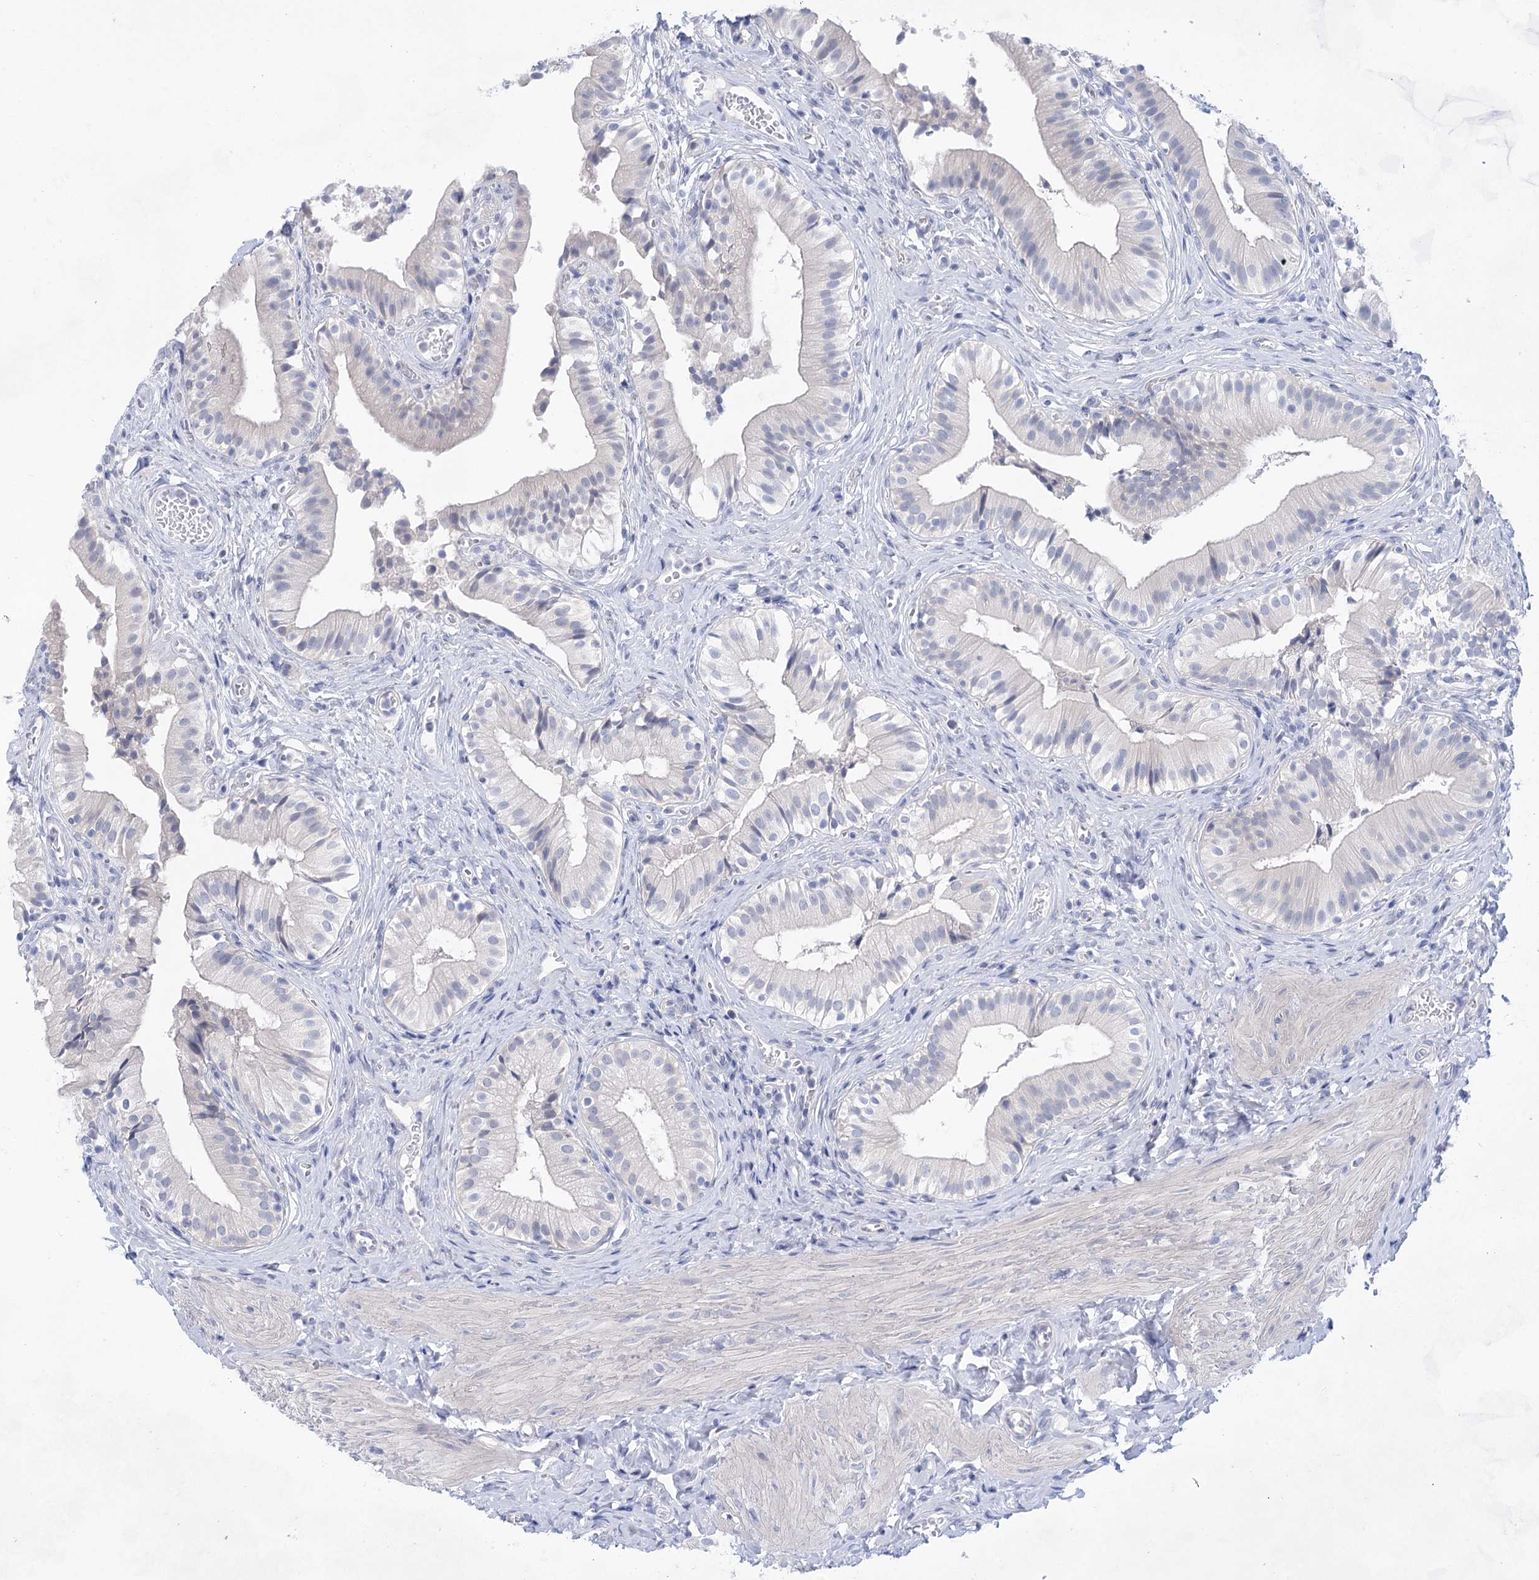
{"staining": {"intensity": "negative", "quantity": "none", "location": "none"}, "tissue": "gallbladder", "cell_type": "Glandular cells", "image_type": "normal", "snomed": [{"axis": "morphology", "description": "Normal tissue, NOS"}, {"axis": "topography", "description": "Gallbladder"}], "caption": "A high-resolution micrograph shows IHC staining of unremarkable gallbladder, which demonstrates no significant staining in glandular cells.", "gene": "LALBA", "patient": {"sex": "female", "age": 47}}